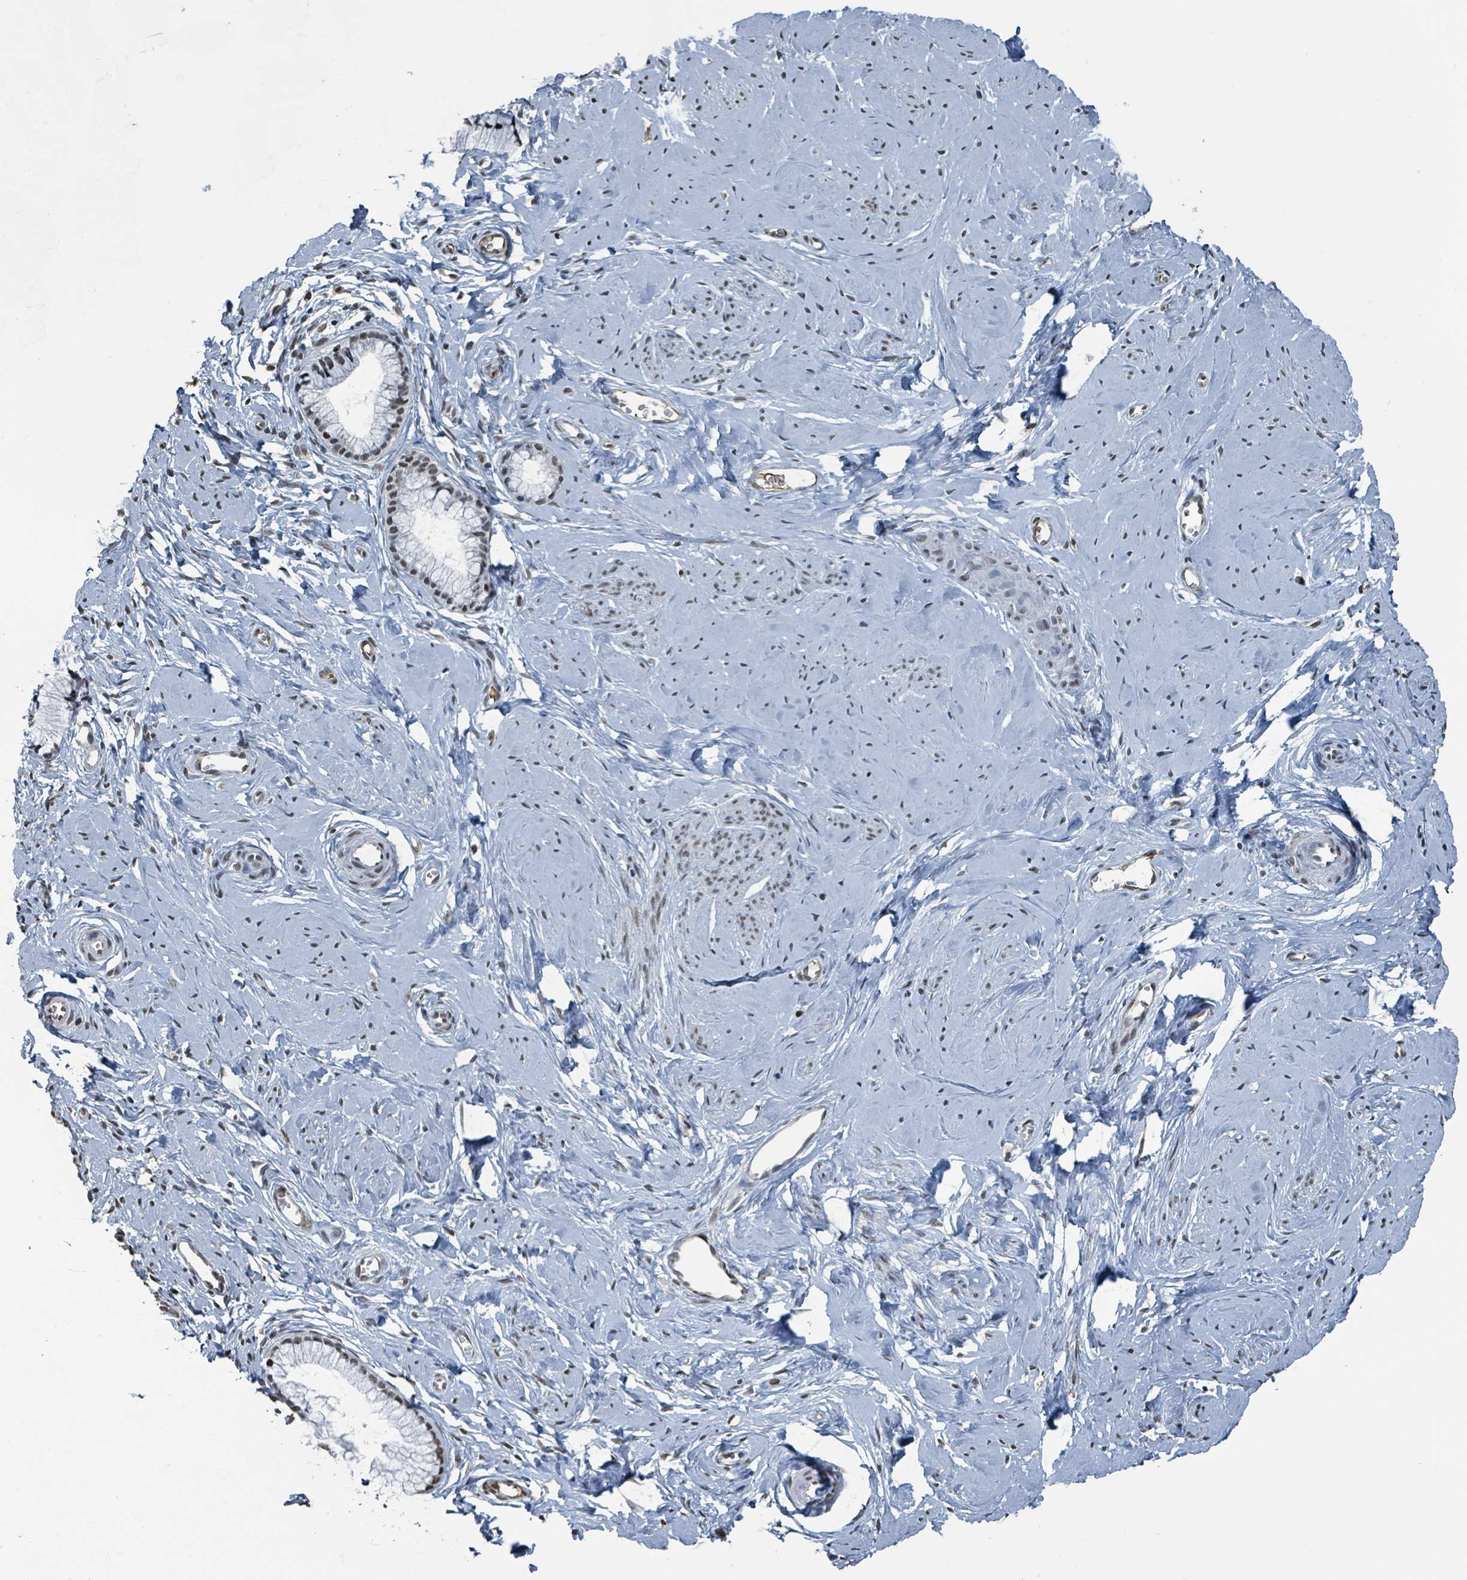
{"staining": {"intensity": "moderate", "quantity": ">75%", "location": "nuclear"}, "tissue": "cervix", "cell_type": "Glandular cells", "image_type": "normal", "snomed": [{"axis": "morphology", "description": "Normal tissue, NOS"}, {"axis": "topography", "description": "Cervix"}], "caption": "Immunohistochemical staining of benign human cervix demonstrates >75% levels of moderate nuclear protein positivity in about >75% of glandular cells.", "gene": "PHIP", "patient": {"sex": "female", "age": 40}}